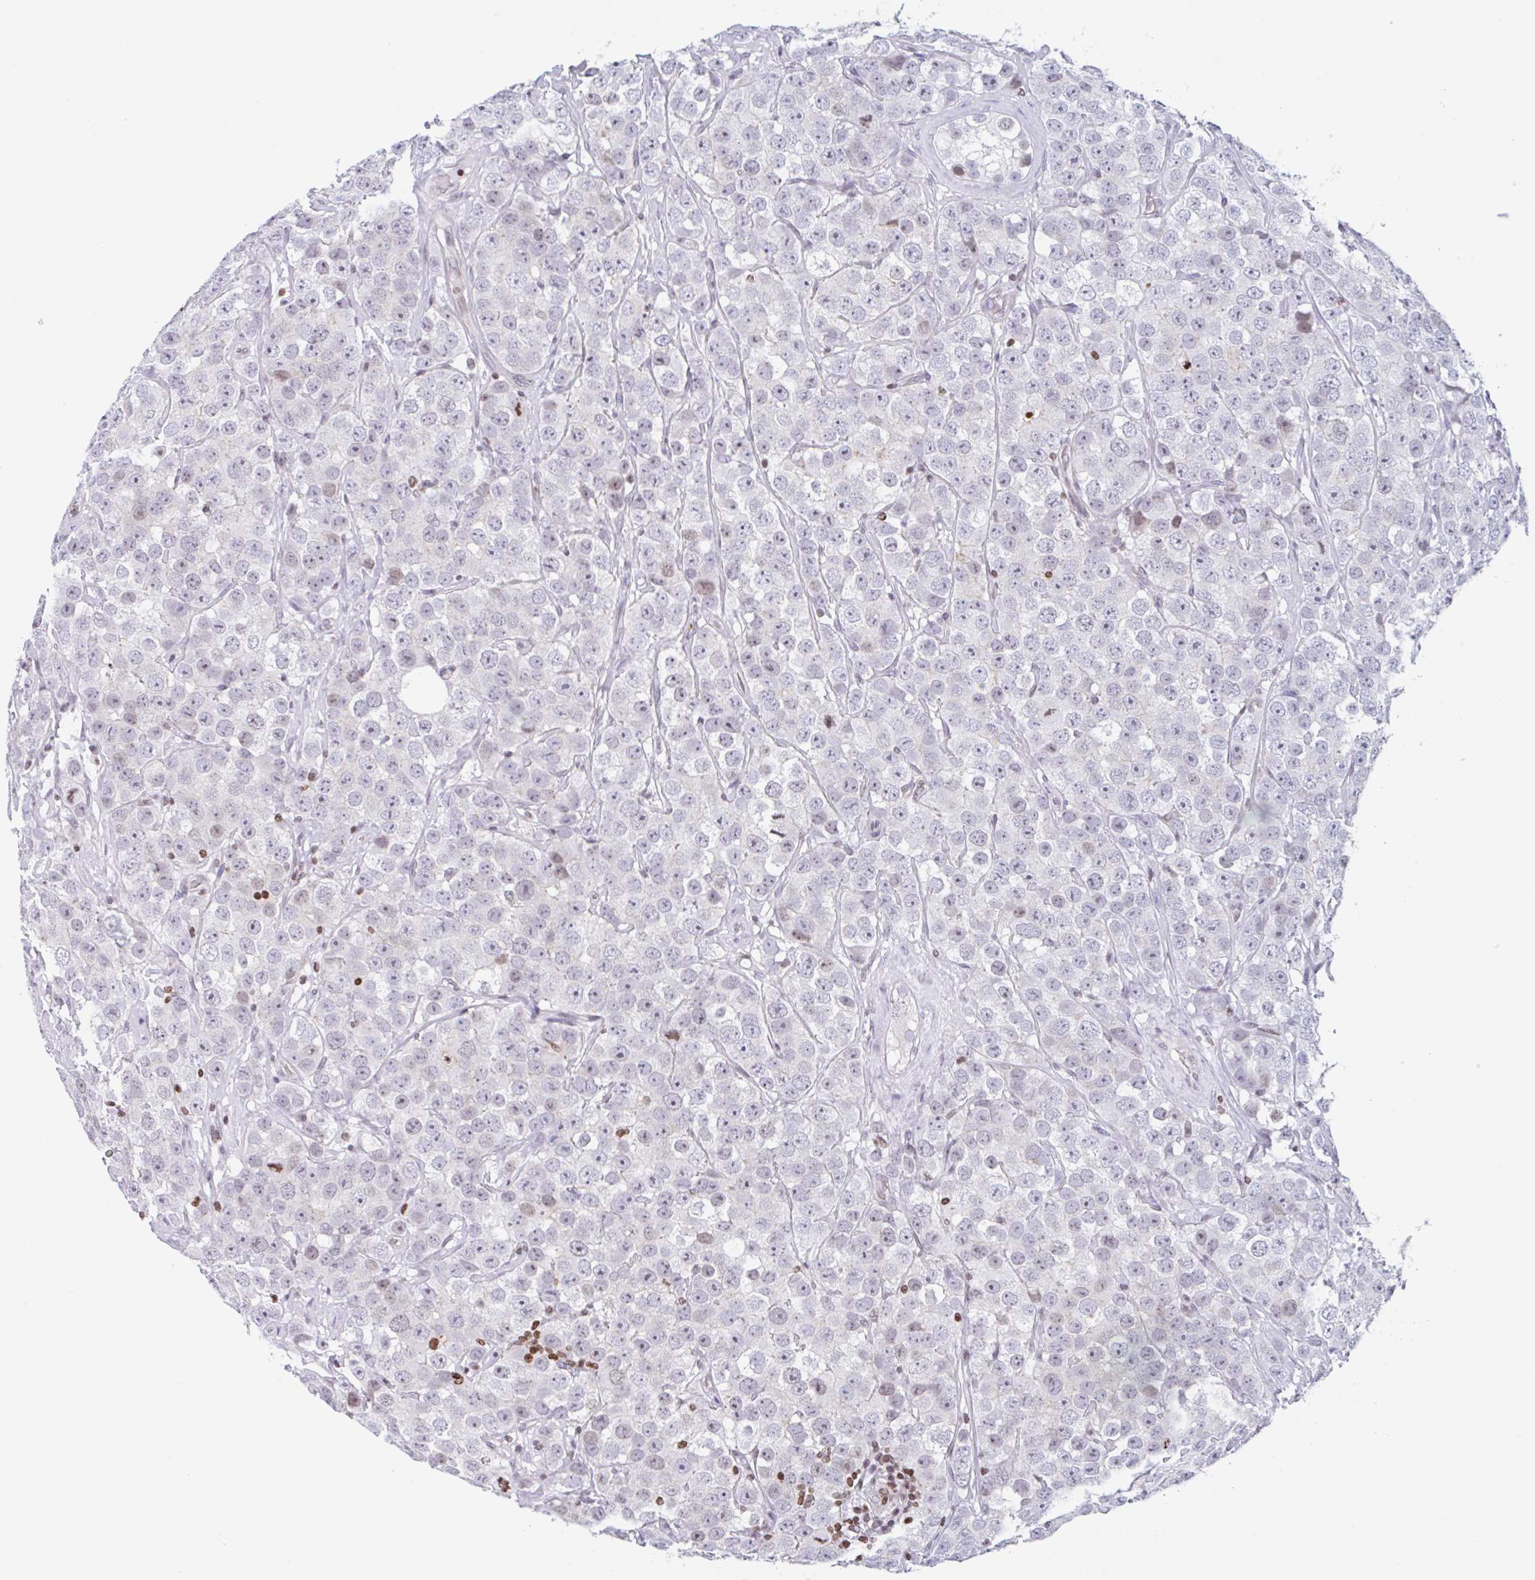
{"staining": {"intensity": "weak", "quantity": "<25%", "location": "nuclear"}, "tissue": "testis cancer", "cell_type": "Tumor cells", "image_type": "cancer", "snomed": [{"axis": "morphology", "description": "Seminoma, NOS"}, {"axis": "topography", "description": "Testis"}], "caption": "This histopathology image is of seminoma (testis) stained with immunohistochemistry (IHC) to label a protein in brown with the nuclei are counter-stained blue. There is no staining in tumor cells.", "gene": "NOL6", "patient": {"sex": "male", "age": 28}}